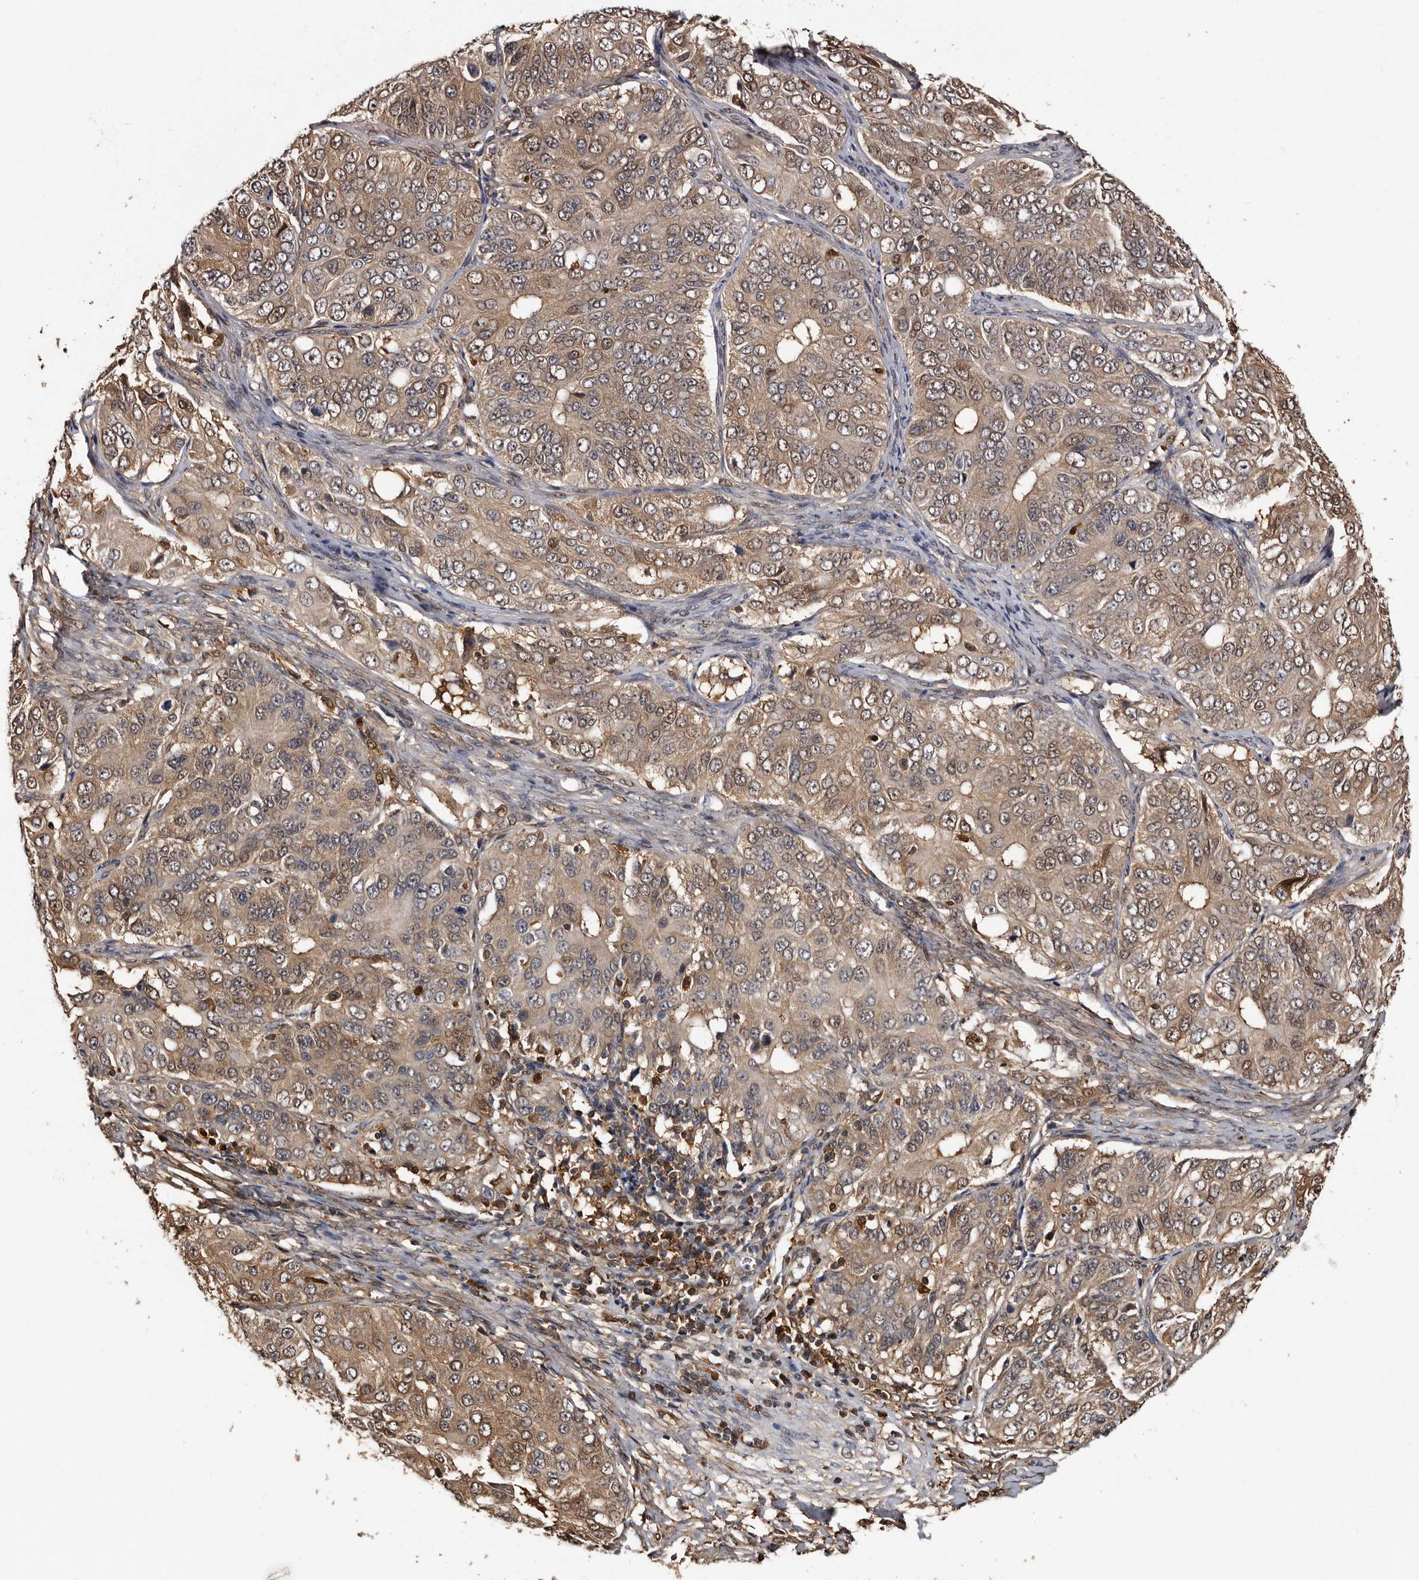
{"staining": {"intensity": "moderate", "quantity": ">75%", "location": "cytoplasmic/membranous"}, "tissue": "ovarian cancer", "cell_type": "Tumor cells", "image_type": "cancer", "snomed": [{"axis": "morphology", "description": "Carcinoma, endometroid"}, {"axis": "topography", "description": "Ovary"}], "caption": "The image exhibits immunohistochemical staining of ovarian endometroid carcinoma. There is moderate cytoplasmic/membranous staining is identified in approximately >75% of tumor cells.", "gene": "DNPH1", "patient": {"sex": "female", "age": 51}}